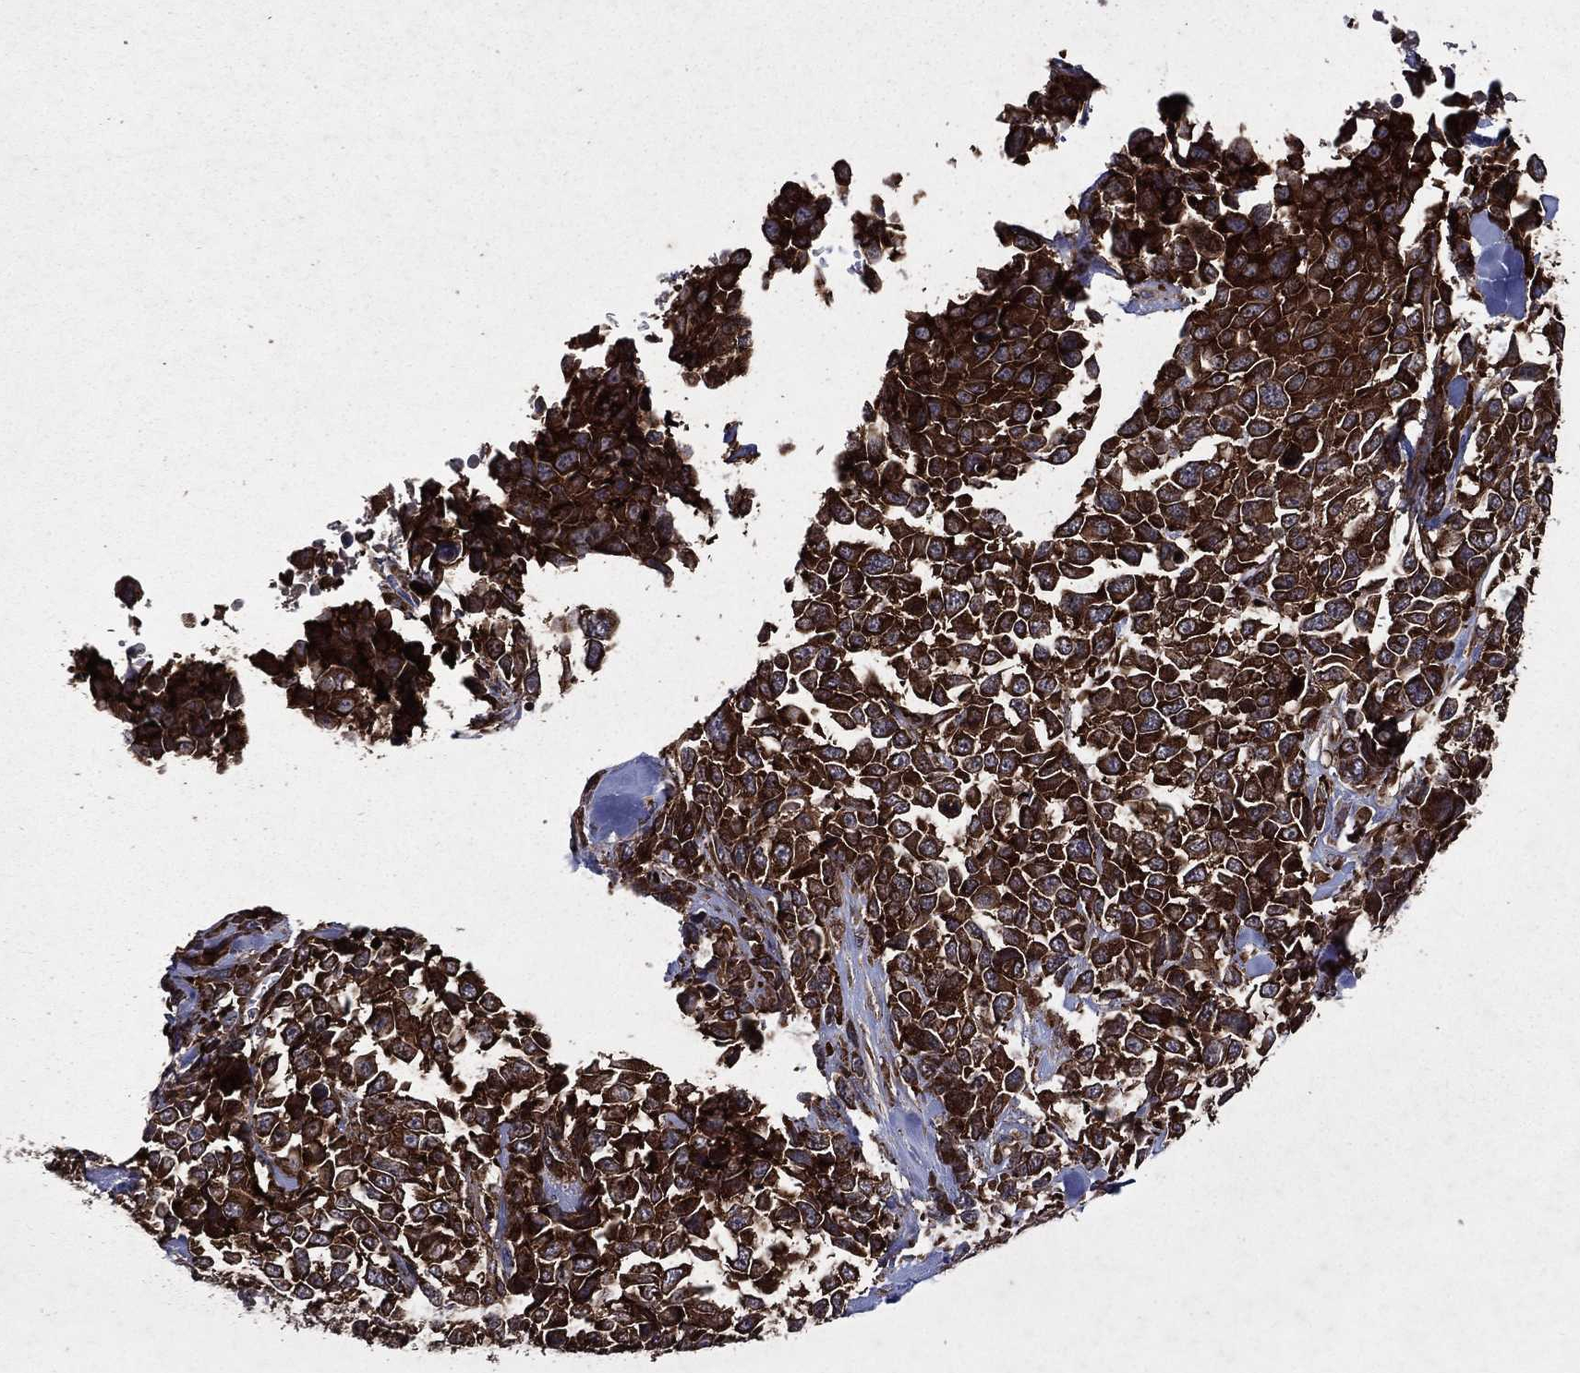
{"staining": {"intensity": "strong", "quantity": ">75%", "location": "cytoplasmic/membranous"}, "tissue": "melanoma", "cell_type": "Tumor cells", "image_type": "cancer", "snomed": [{"axis": "morphology", "description": "Malignant melanoma, Metastatic site"}, {"axis": "topography", "description": "Skin"}], "caption": "Immunohistochemical staining of human melanoma exhibits high levels of strong cytoplasmic/membranous expression in approximately >75% of tumor cells.", "gene": "EIF2B4", "patient": {"sex": "male", "age": 84}}